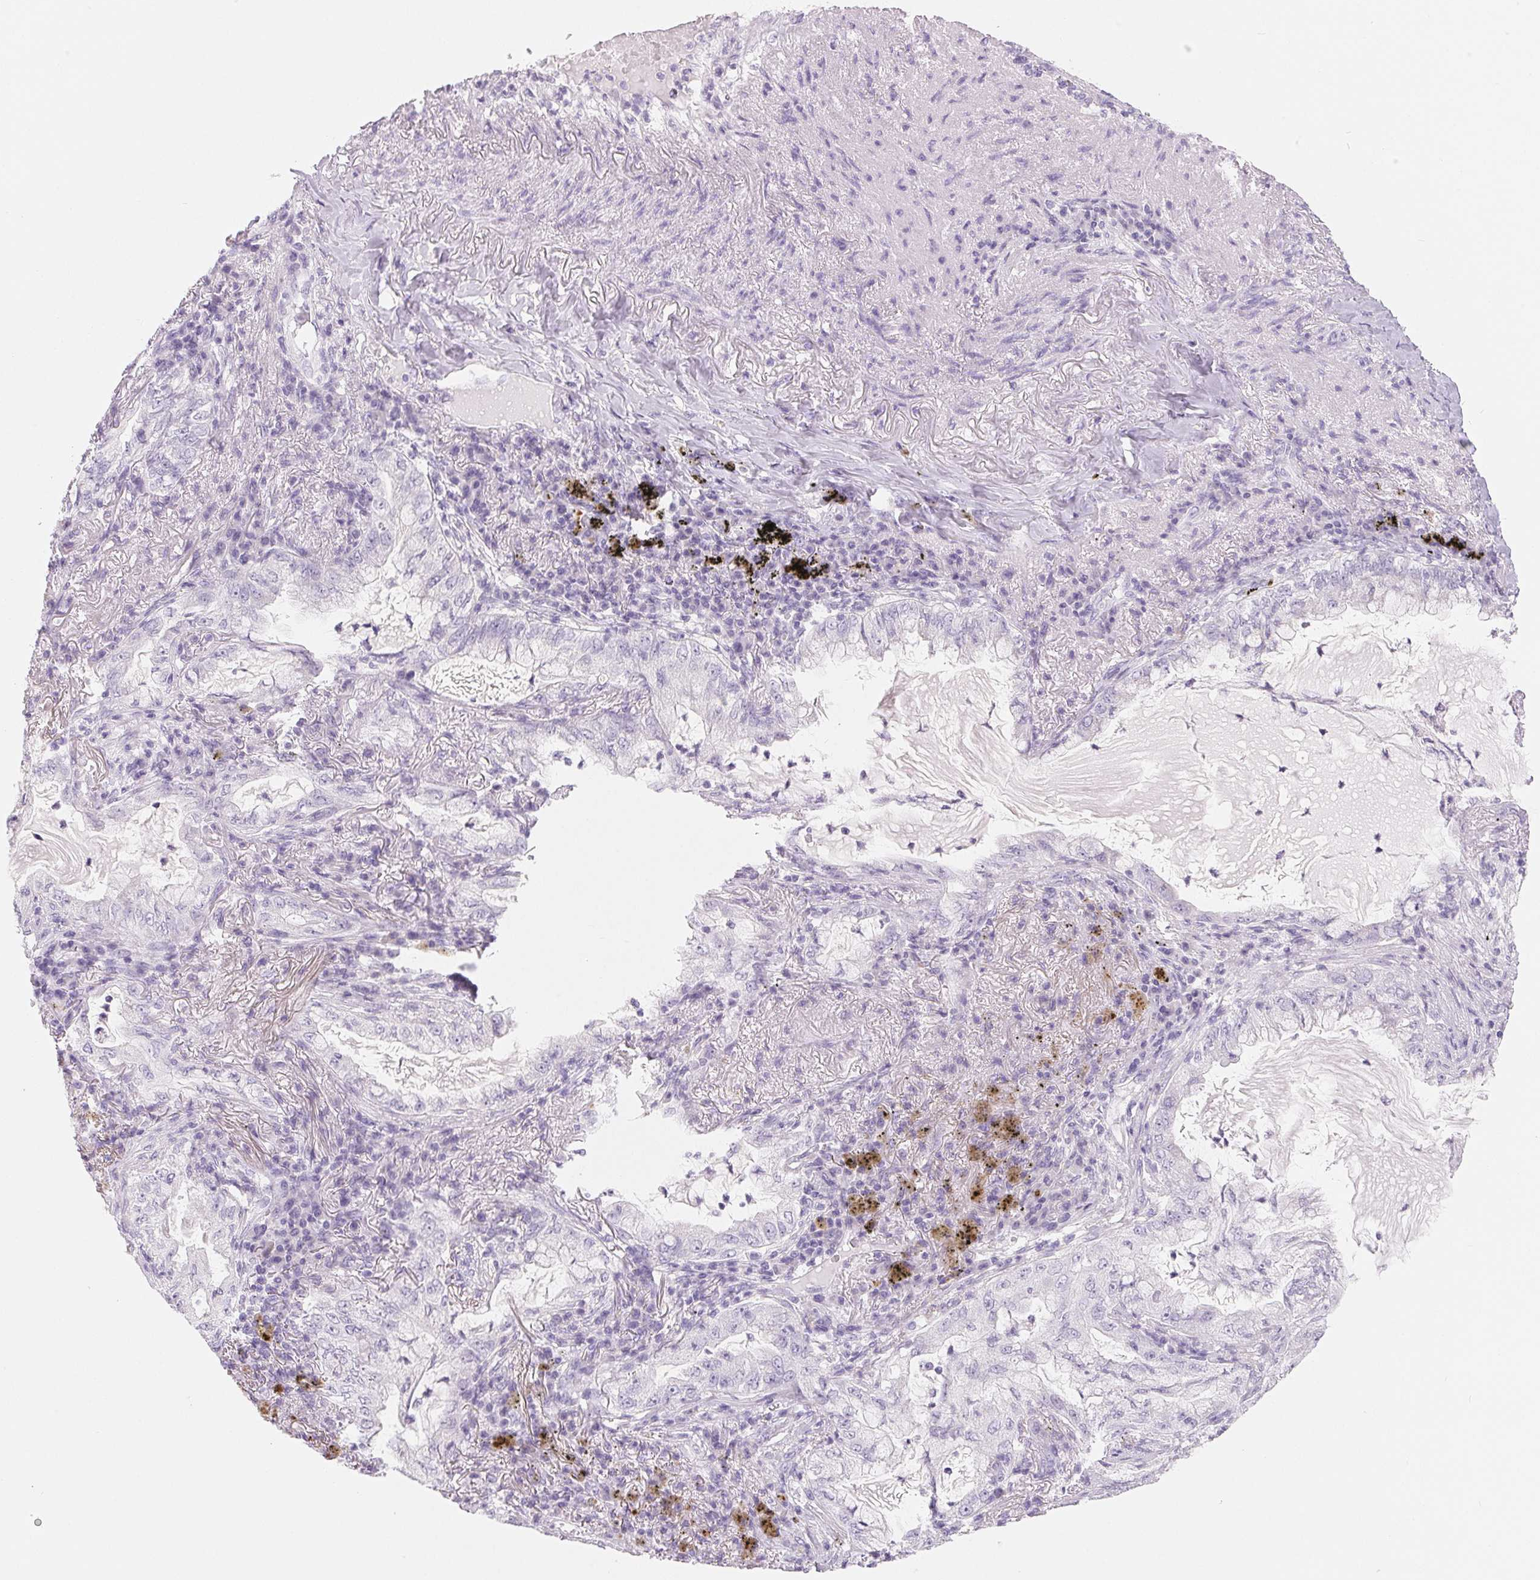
{"staining": {"intensity": "negative", "quantity": "none", "location": "none"}, "tissue": "lung cancer", "cell_type": "Tumor cells", "image_type": "cancer", "snomed": [{"axis": "morphology", "description": "Adenocarcinoma, NOS"}, {"axis": "topography", "description": "Lung"}], "caption": "Tumor cells show no significant staining in adenocarcinoma (lung).", "gene": "SPACA5B", "patient": {"sex": "female", "age": 73}}